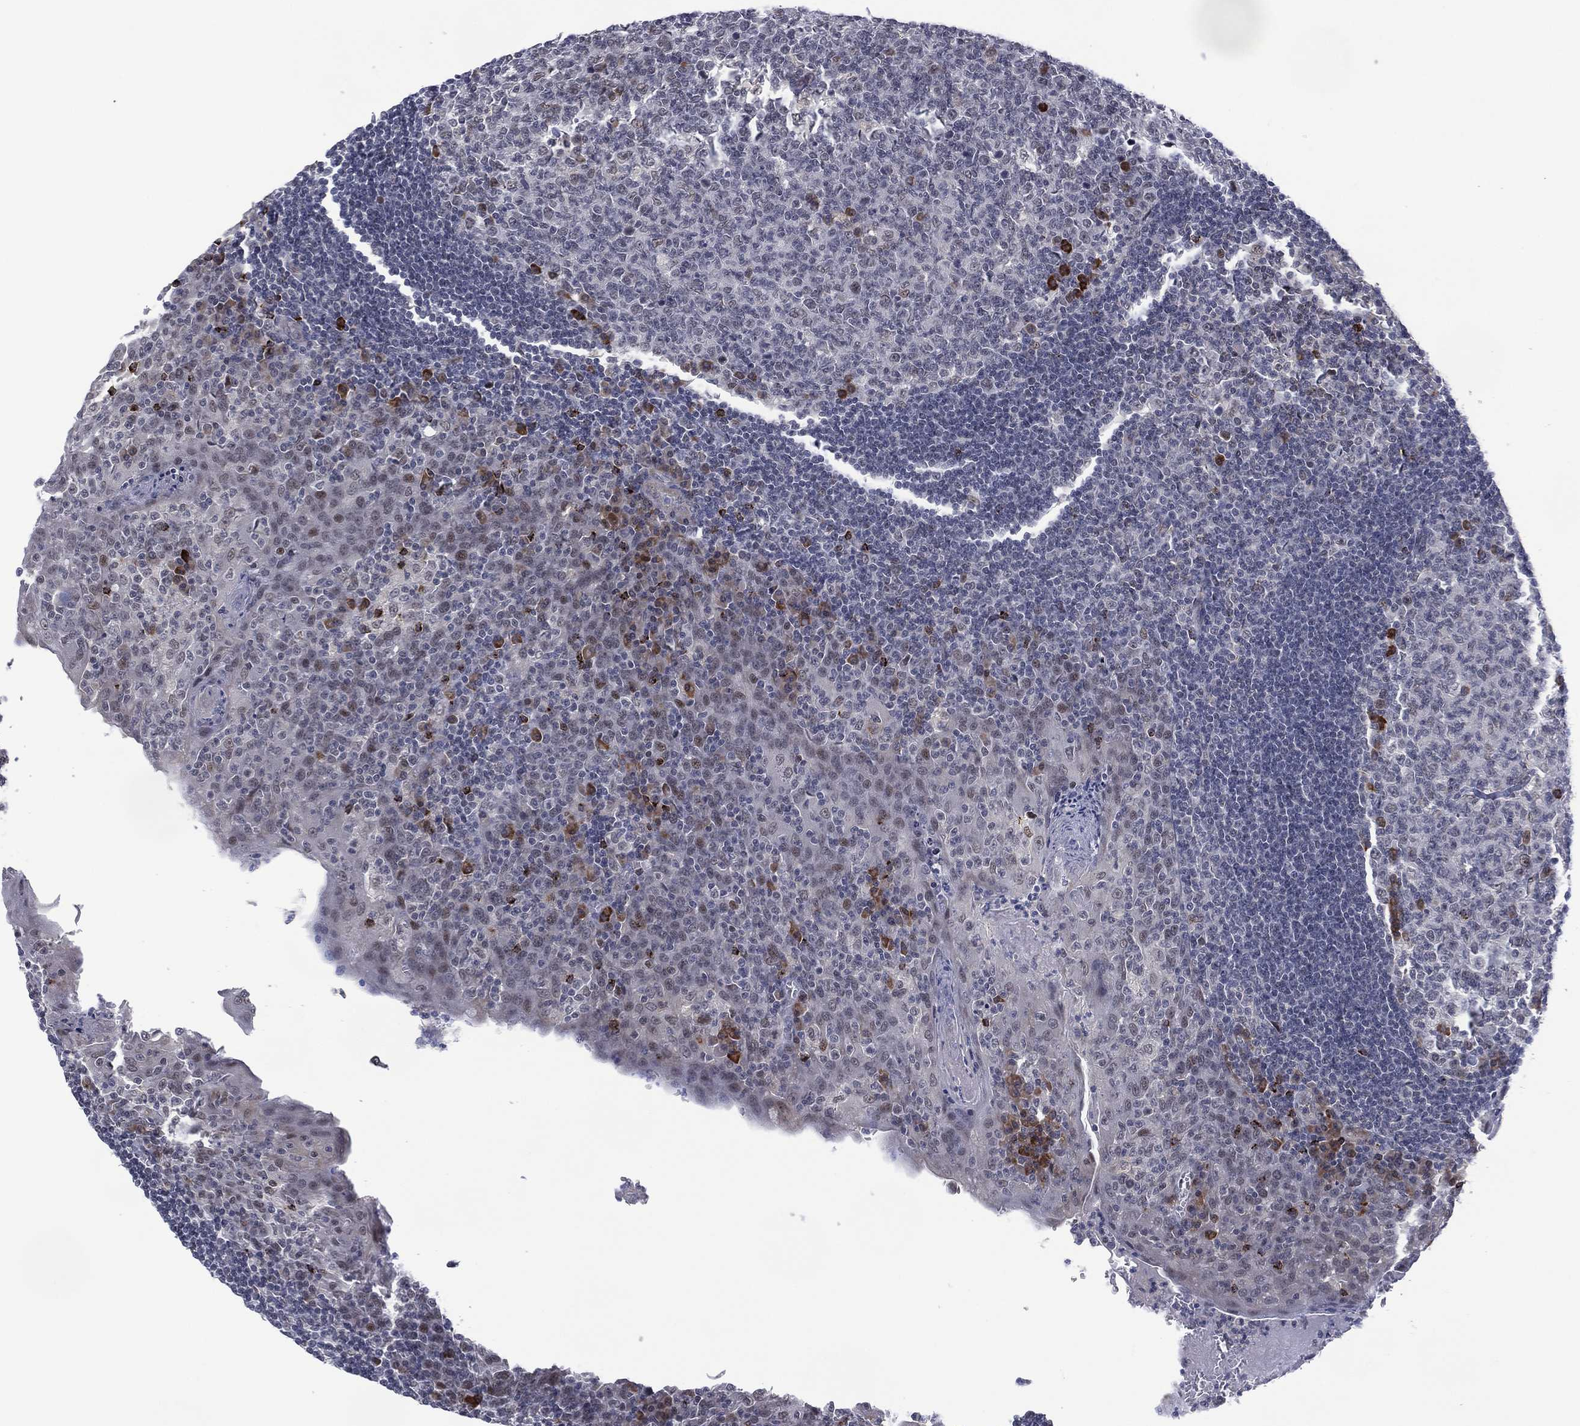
{"staining": {"intensity": "strong", "quantity": "<25%", "location": "cytoplasmic/membranous"}, "tissue": "tonsil", "cell_type": "Germinal center cells", "image_type": "normal", "snomed": [{"axis": "morphology", "description": "Normal tissue, NOS"}, {"axis": "topography", "description": "Tonsil"}], "caption": "Germinal center cells demonstrate strong cytoplasmic/membranous expression in approximately <25% of cells in unremarkable tonsil.", "gene": "DPP4", "patient": {"sex": "female", "age": 13}}